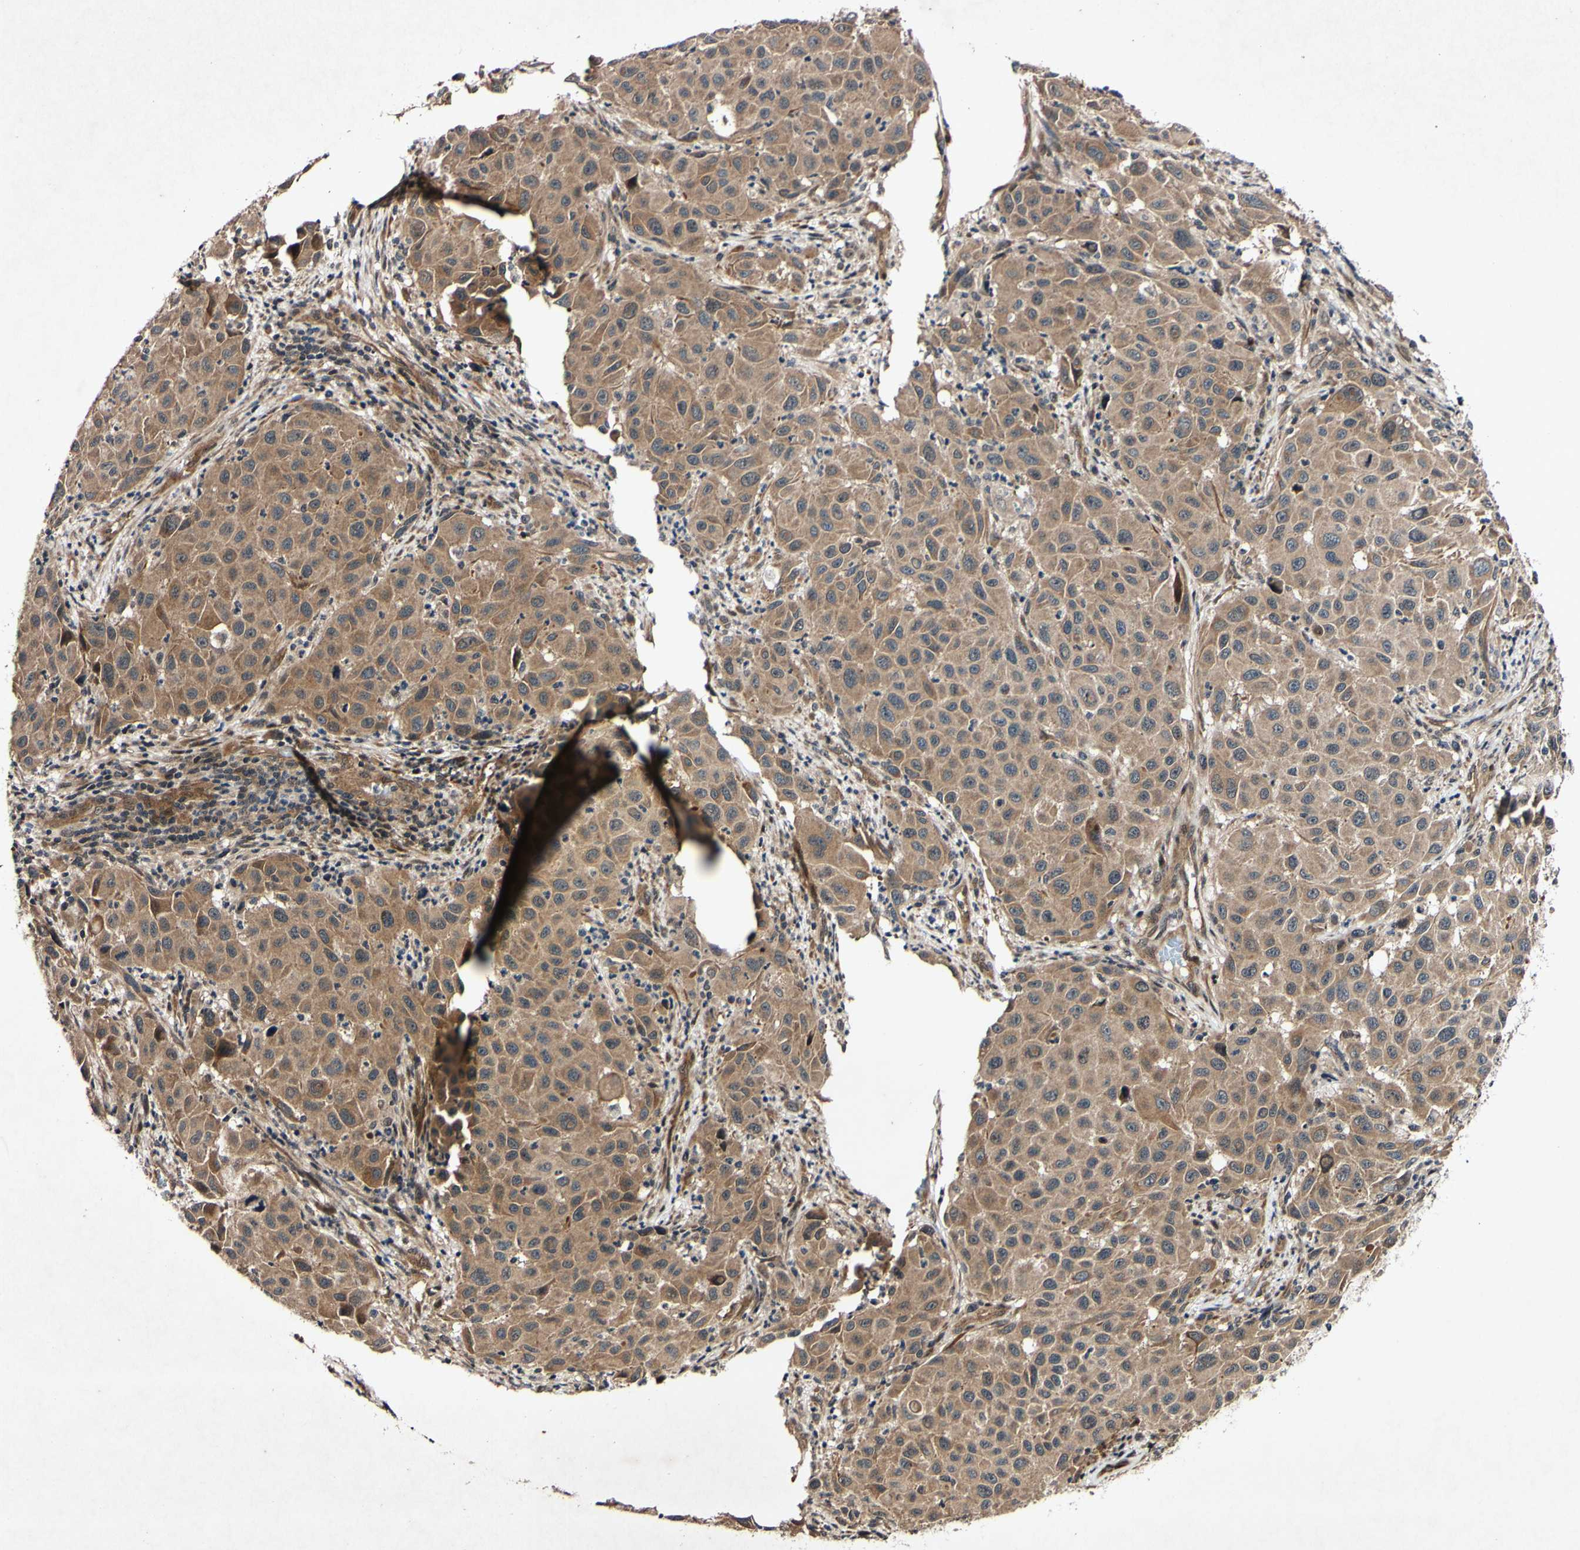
{"staining": {"intensity": "moderate", "quantity": ">75%", "location": "none"}, "tissue": "melanoma", "cell_type": "Tumor cells", "image_type": "cancer", "snomed": [{"axis": "morphology", "description": "Malignant melanoma, Metastatic site"}, {"axis": "topography", "description": "Lymph node"}], "caption": "An image of human melanoma stained for a protein demonstrates moderate None brown staining in tumor cells.", "gene": "CSNK1E", "patient": {"sex": "male", "age": 61}}